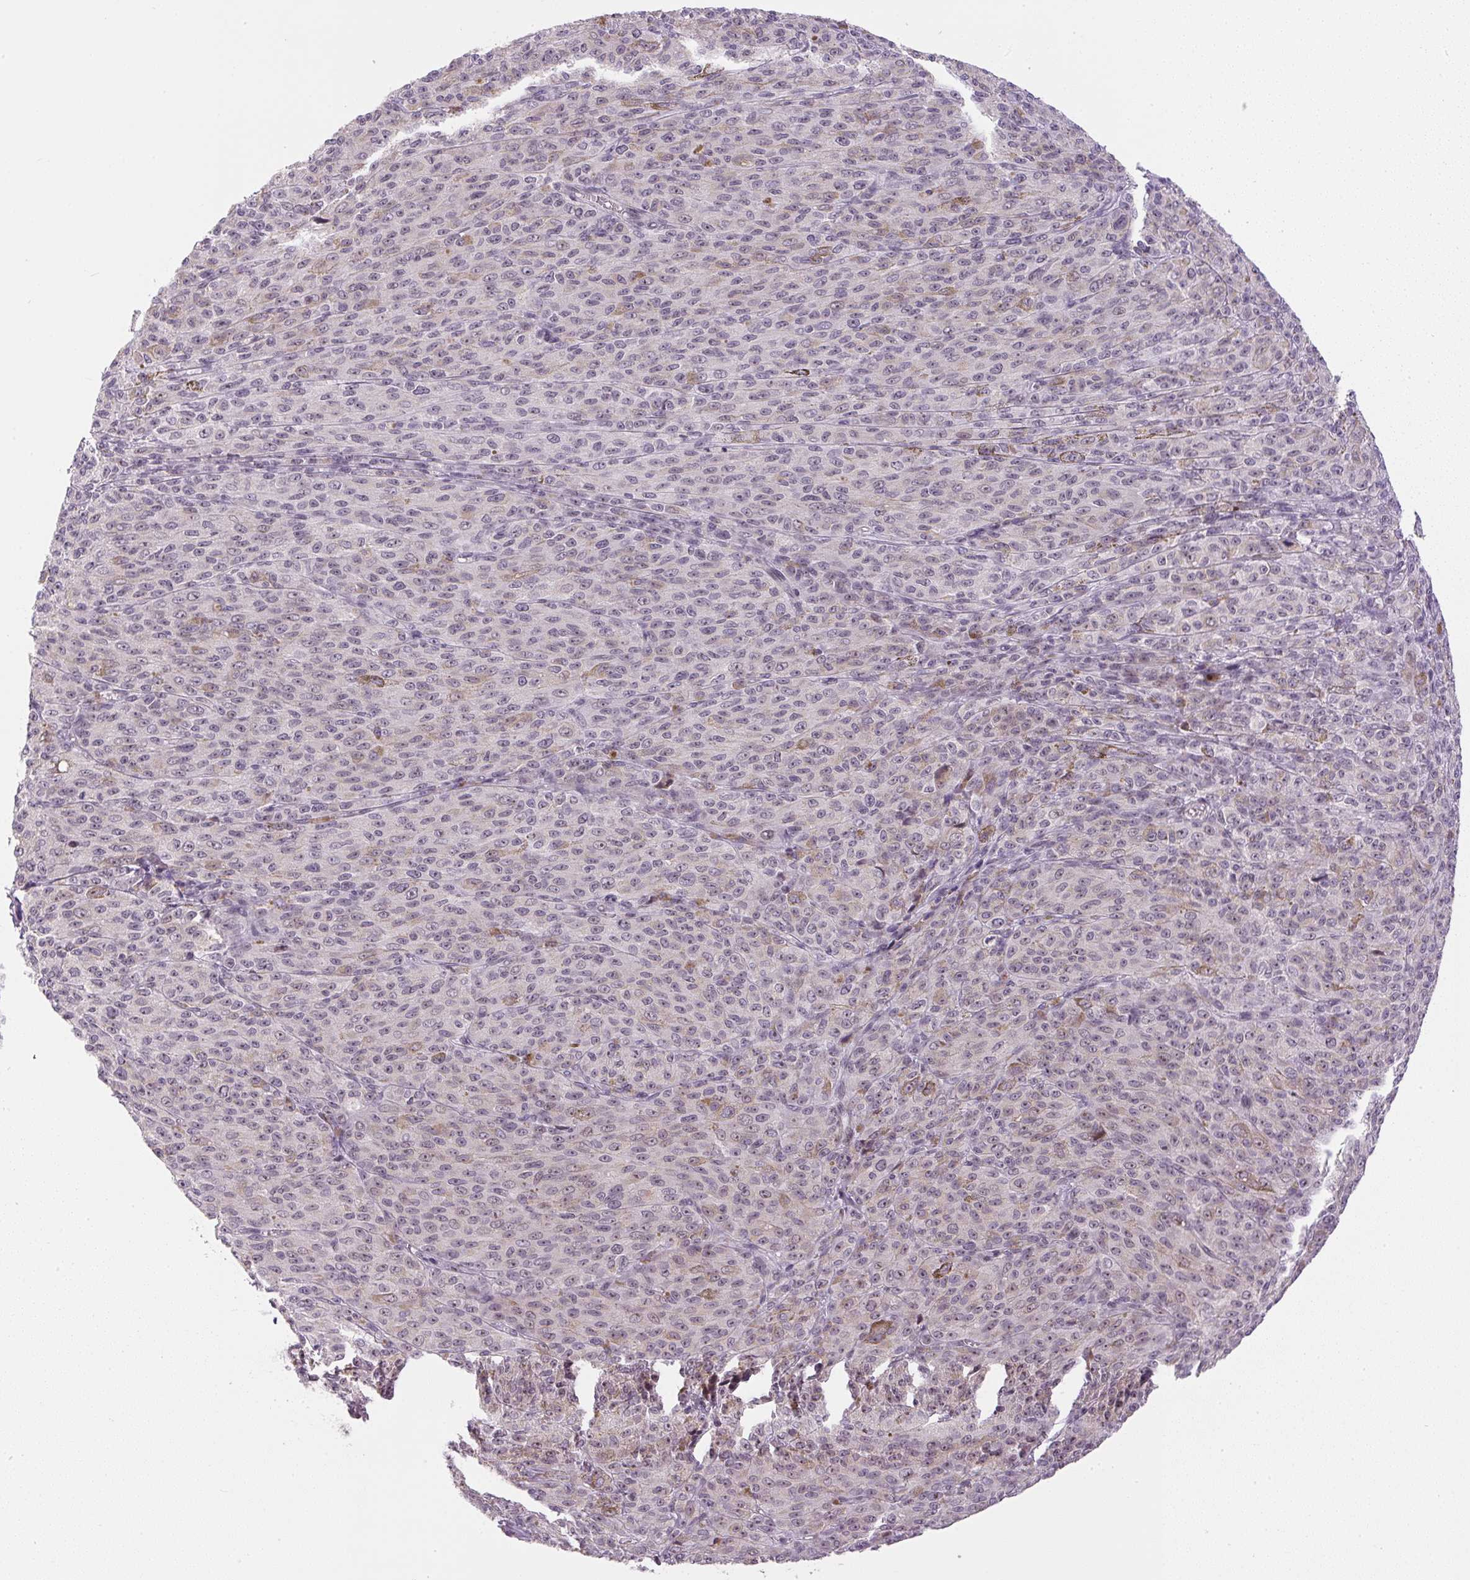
{"staining": {"intensity": "weak", "quantity": "25%-75%", "location": "nuclear"}, "tissue": "melanoma", "cell_type": "Tumor cells", "image_type": "cancer", "snomed": [{"axis": "morphology", "description": "Malignant melanoma, NOS"}, {"axis": "topography", "description": "Skin"}], "caption": "A brown stain shows weak nuclear positivity of a protein in human malignant melanoma tumor cells.", "gene": "SGF29", "patient": {"sex": "female", "age": 52}}